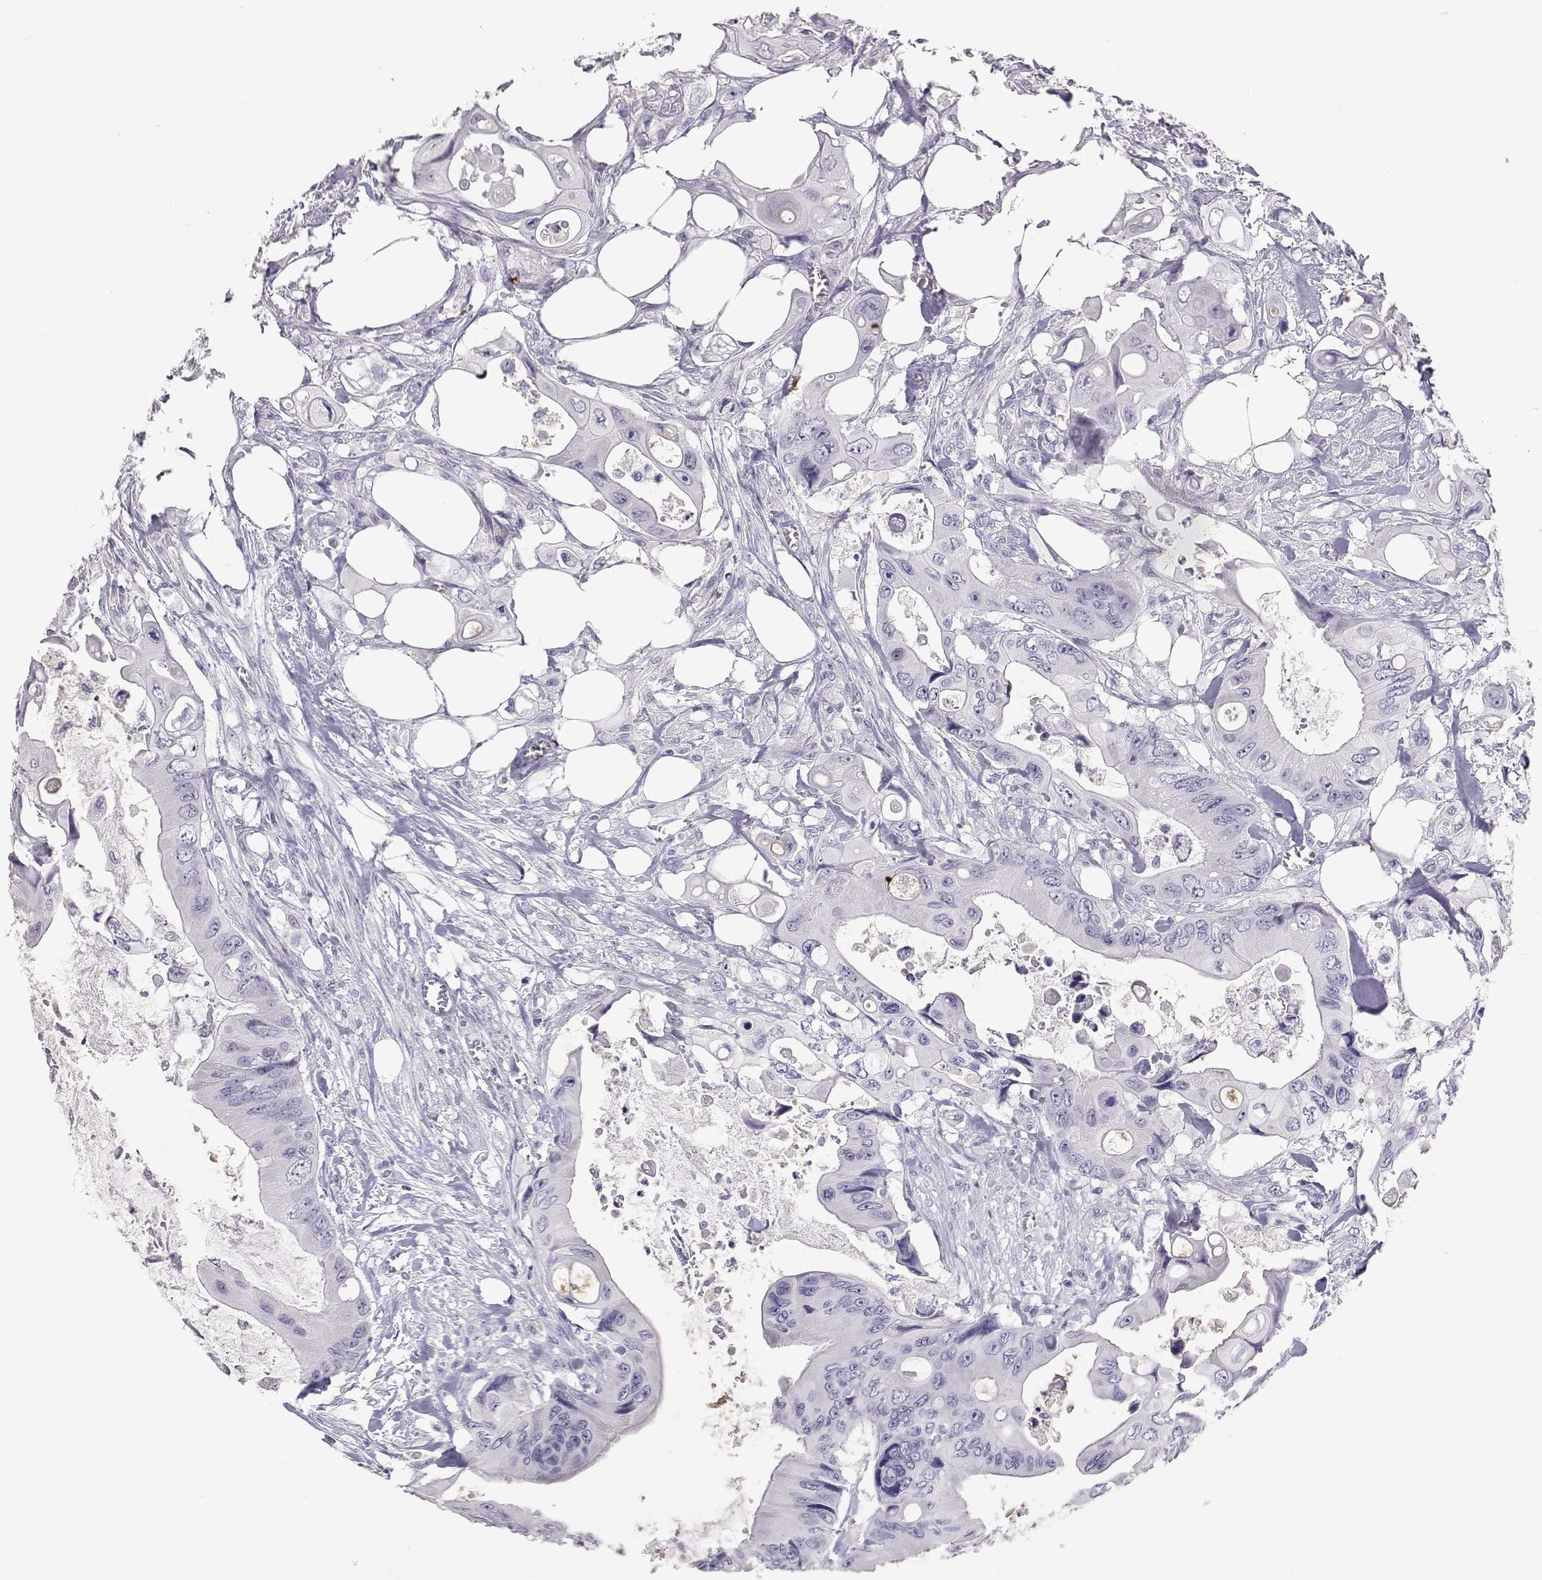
{"staining": {"intensity": "negative", "quantity": "none", "location": "none"}, "tissue": "colorectal cancer", "cell_type": "Tumor cells", "image_type": "cancer", "snomed": [{"axis": "morphology", "description": "Adenocarcinoma, NOS"}, {"axis": "topography", "description": "Rectum"}], "caption": "This histopathology image is of colorectal adenocarcinoma stained with IHC to label a protein in brown with the nuclei are counter-stained blue. There is no positivity in tumor cells.", "gene": "PMCH", "patient": {"sex": "male", "age": 63}}